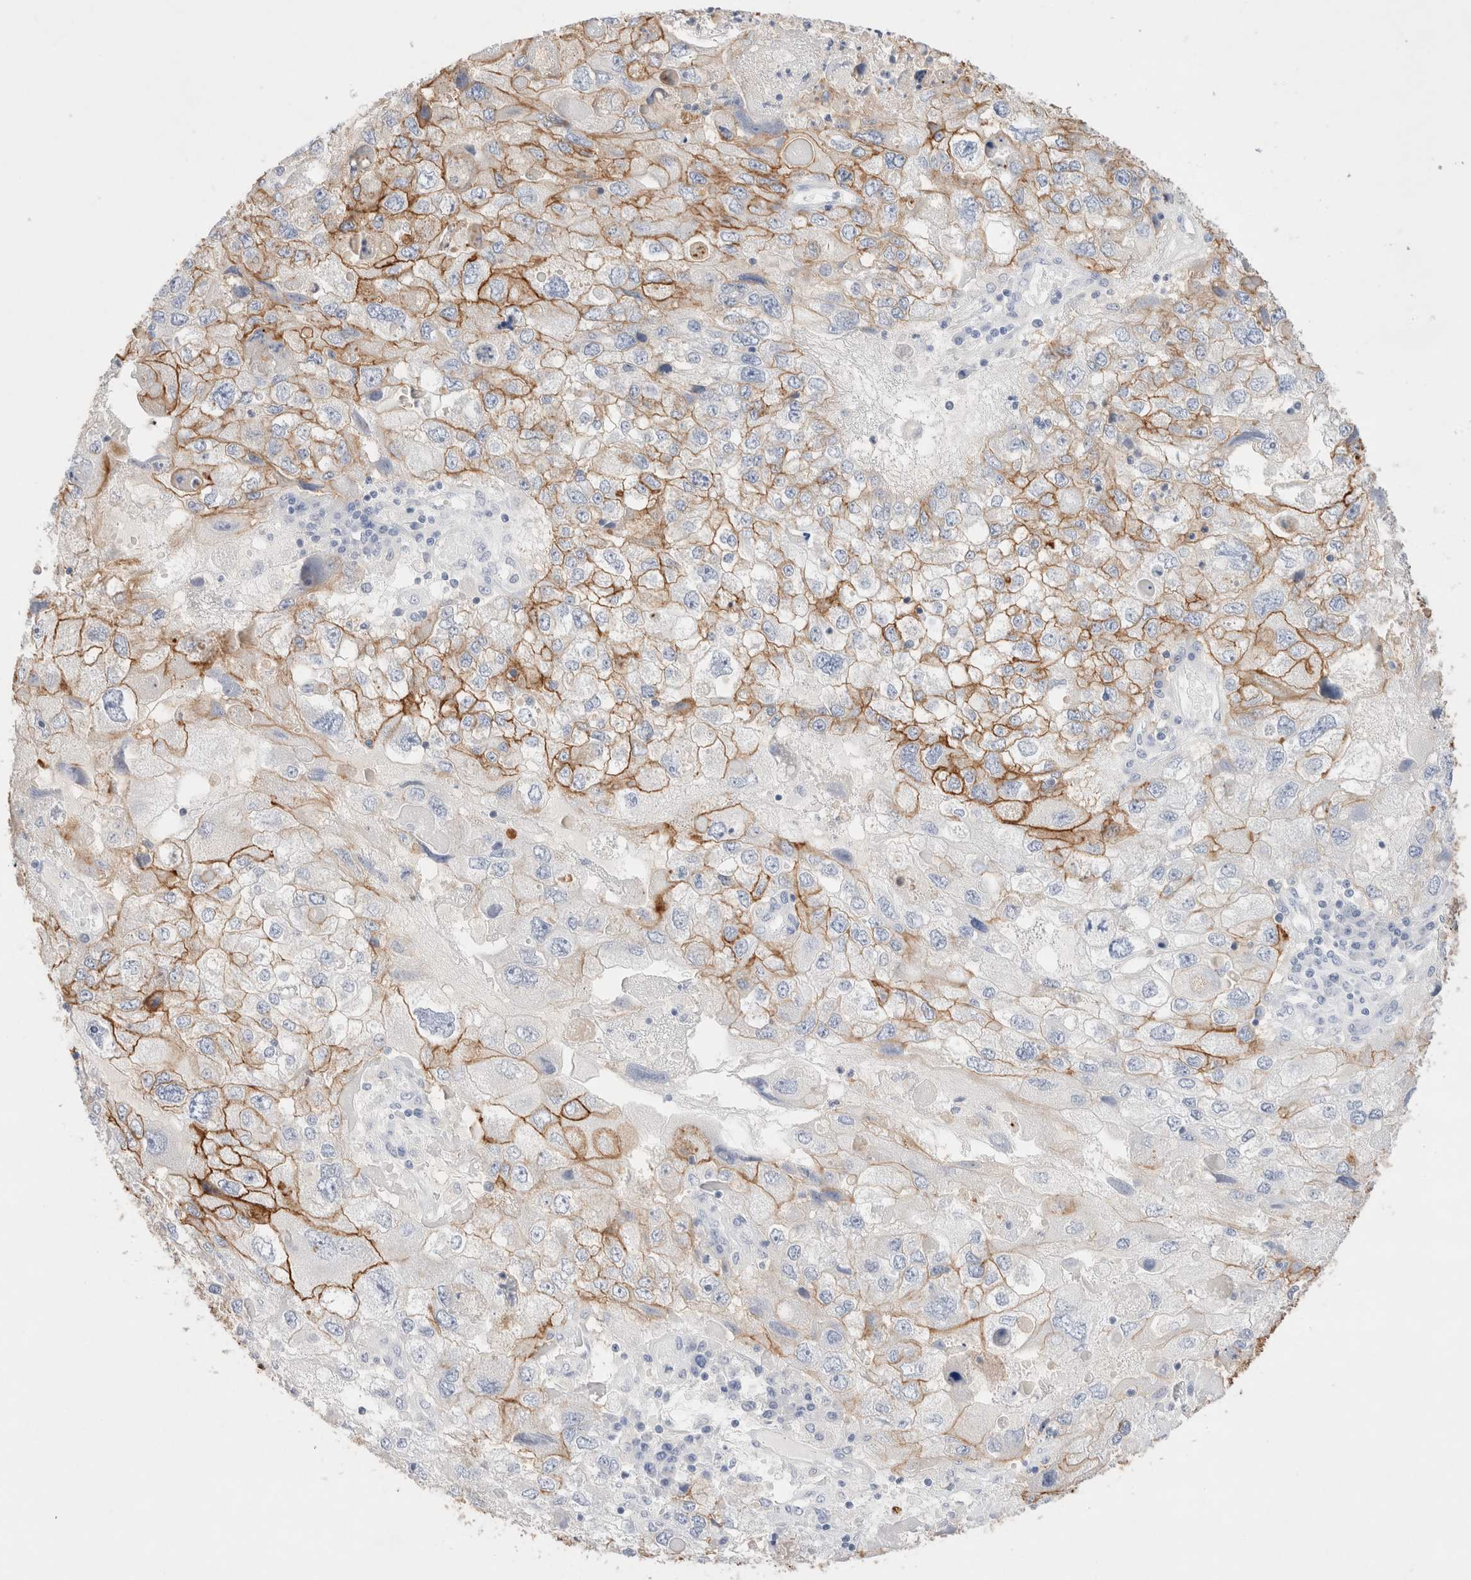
{"staining": {"intensity": "moderate", "quantity": "25%-75%", "location": "cytoplasmic/membranous"}, "tissue": "endometrial cancer", "cell_type": "Tumor cells", "image_type": "cancer", "snomed": [{"axis": "morphology", "description": "Adenocarcinoma, NOS"}, {"axis": "topography", "description": "Endometrium"}], "caption": "This is a photomicrograph of immunohistochemistry staining of endometrial adenocarcinoma, which shows moderate staining in the cytoplasmic/membranous of tumor cells.", "gene": "EPCAM", "patient": {"sex": "female", "age": 49}}